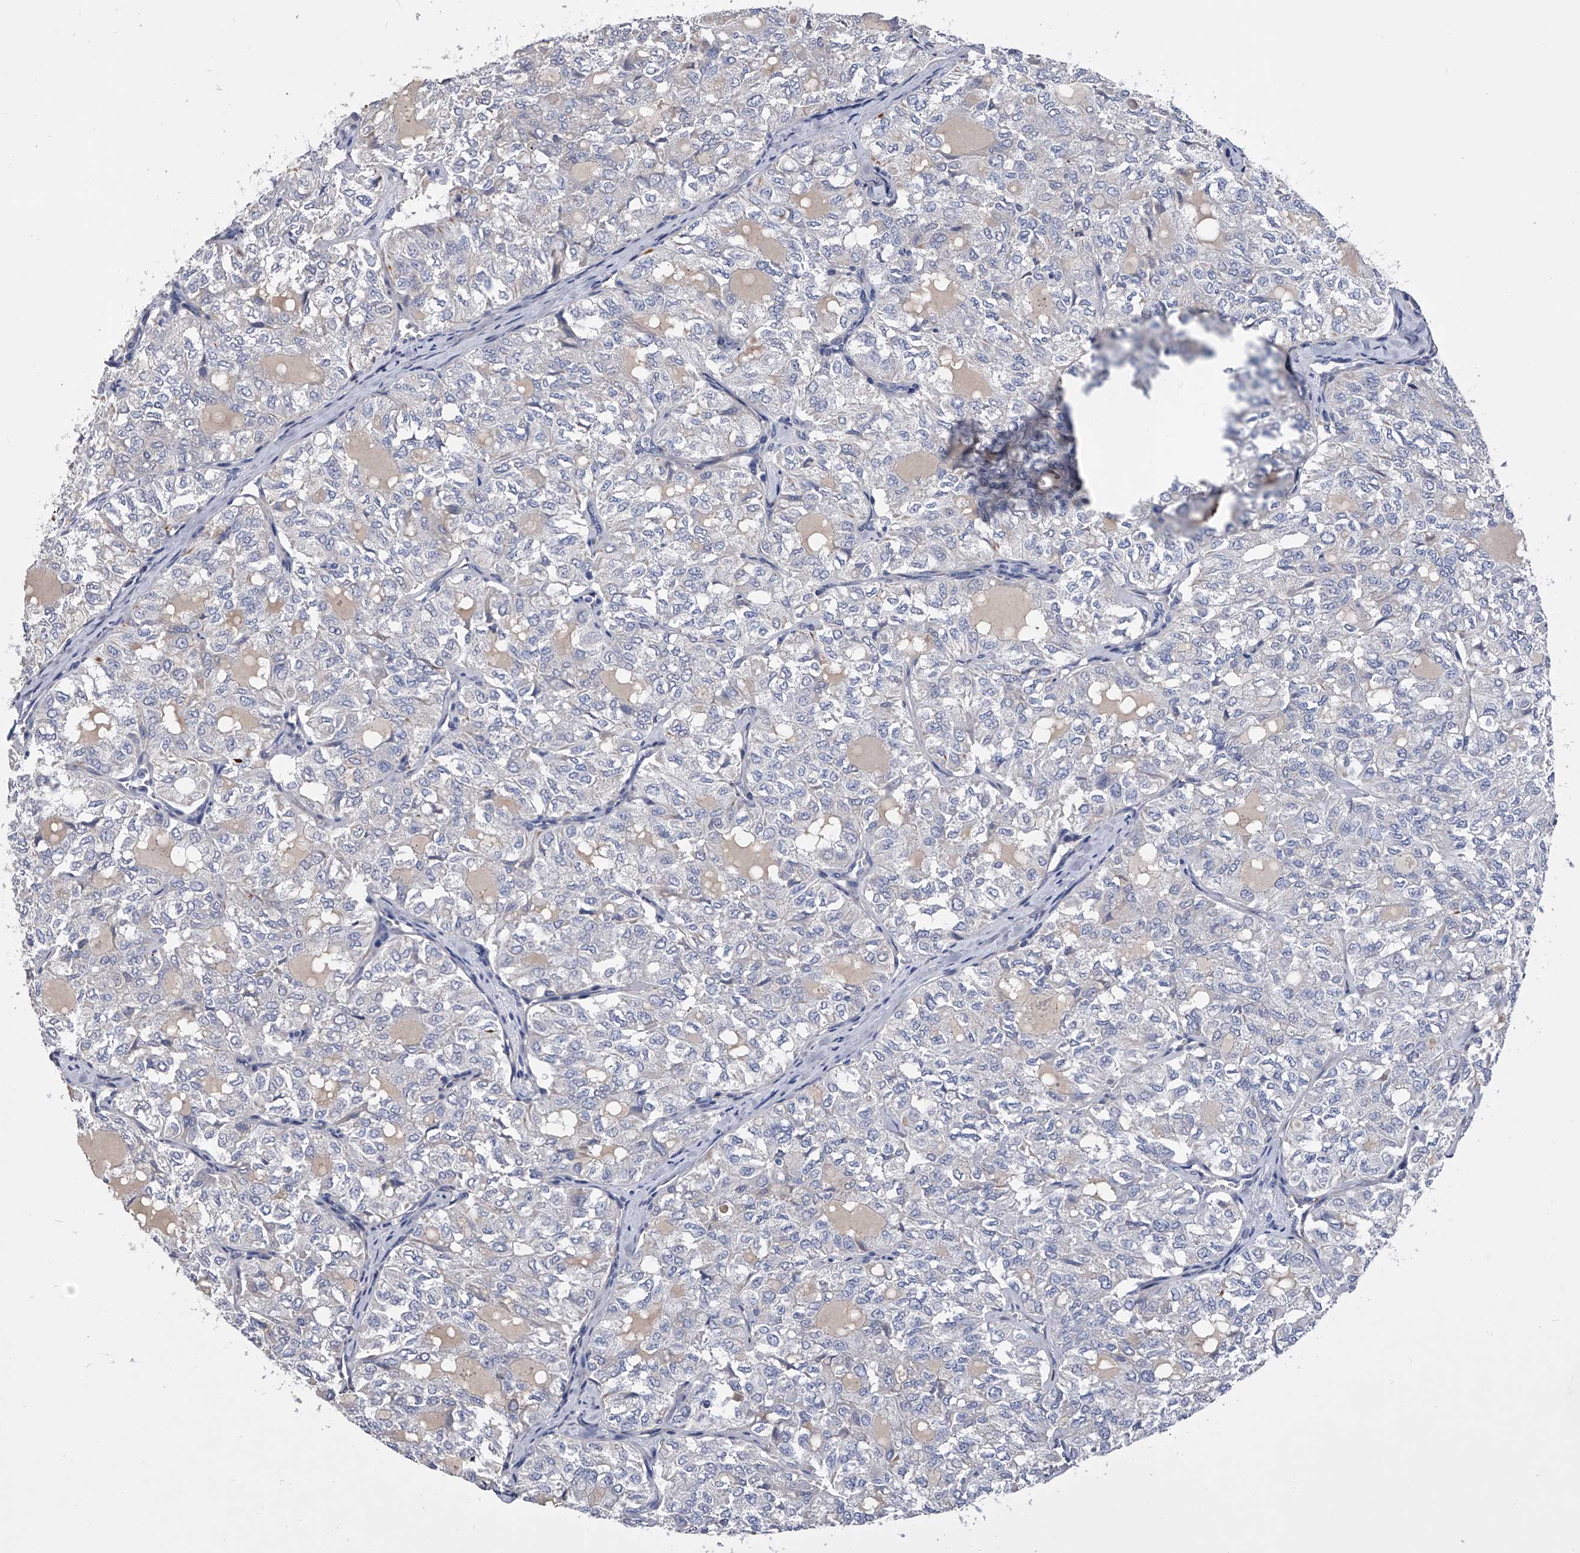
{"staining": {"intensity": "negative", "quantity": "none", "location": "none"}, "tissue": "thyroid cancer", "cell_type": "Tumor cells", "image_type": "cancer", "snomed": [{"axis": "morphology", "description": "Follicular adenoma carcinoma, NOS"}, {"axis": "topography", "description": "Thyroid gland"}], "caption": "Thyroid cancer was stained to show a protein in brown. There is no significant expression in tumor cells. The staining was performed using DAB to visualize the protein expression in brown, while the nuclei were stained in blue with hematoxylin (Magnification: 20x).", "gene": "EFCAB7", "patient": {"sex": "male", "age": 75}}